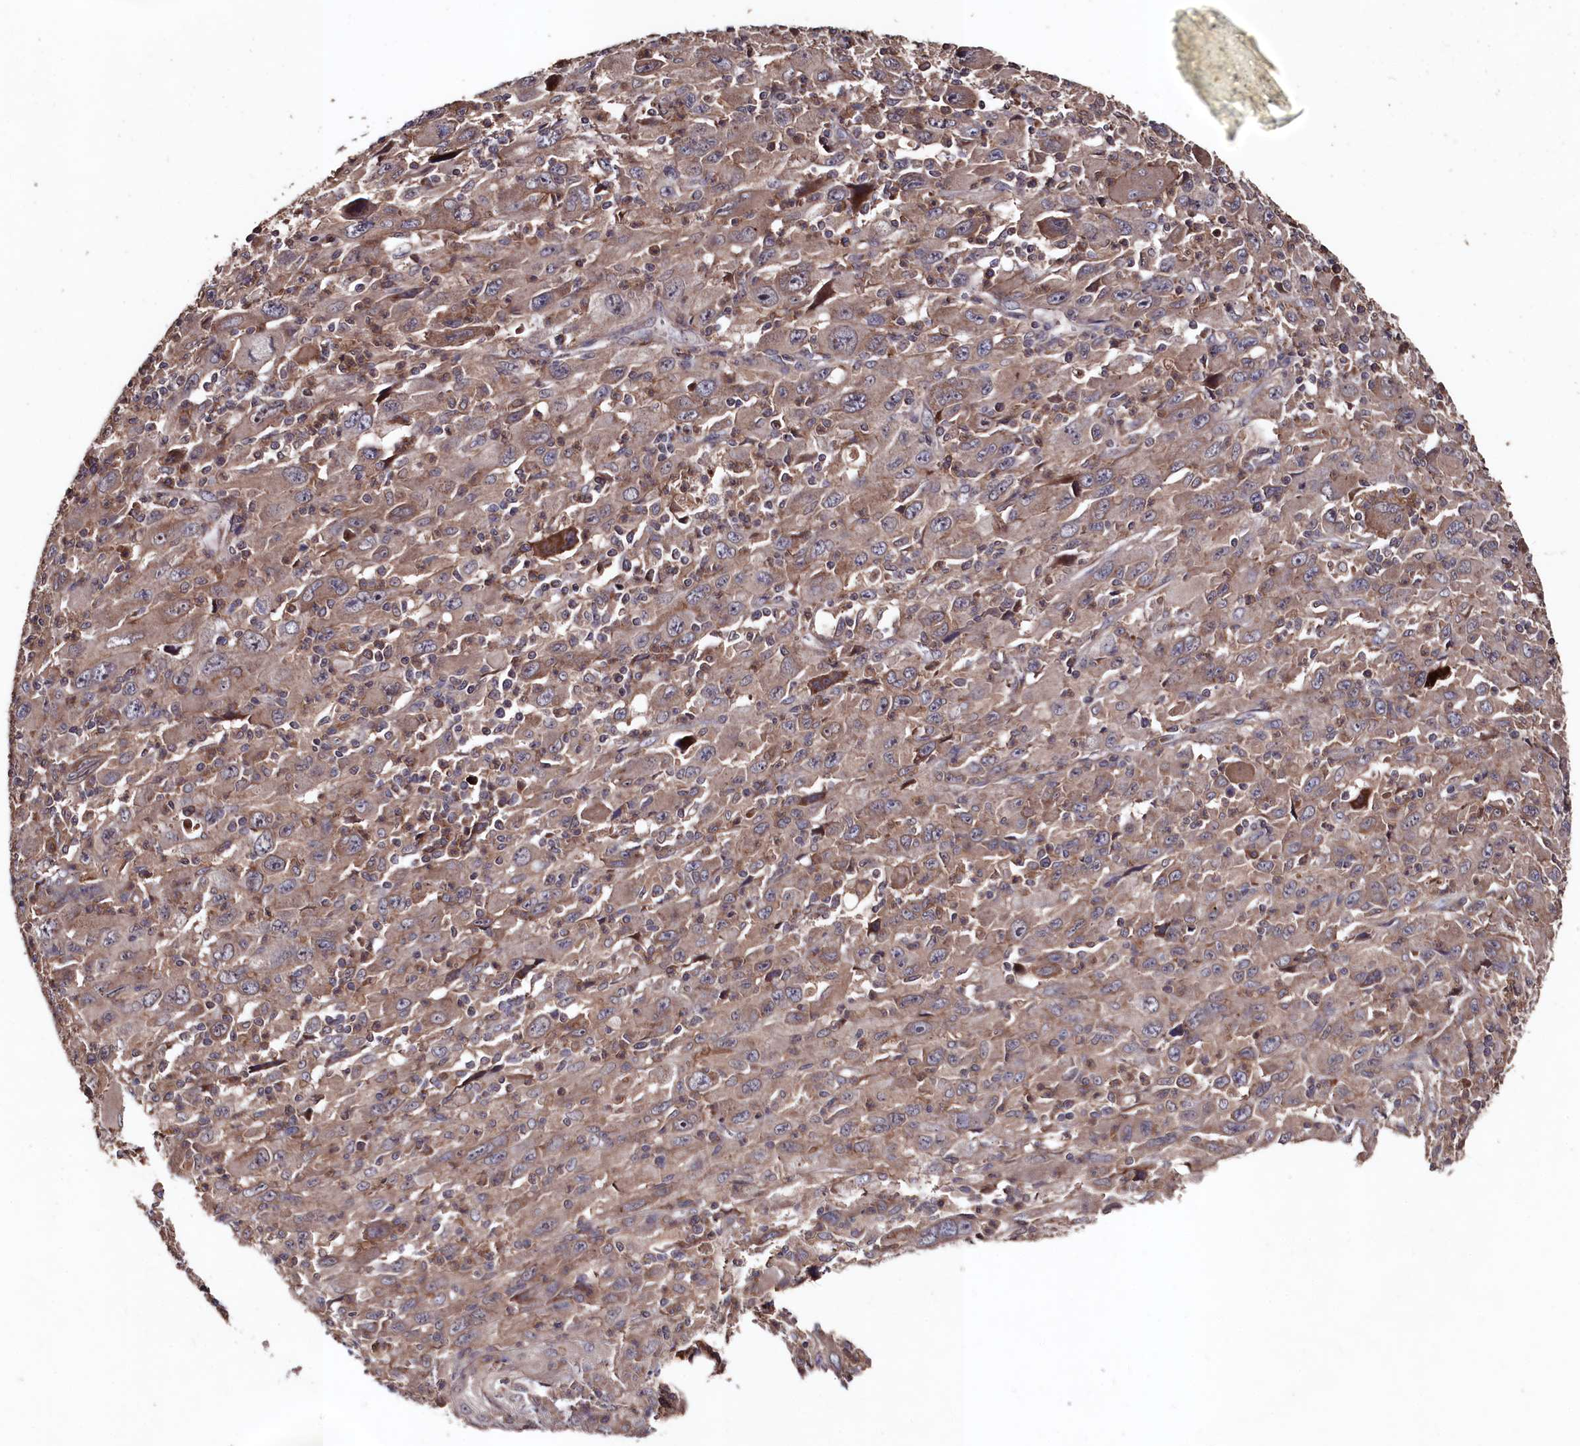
{"staining": {"intensity": "weak", "quantity": ">75%", "location": "cytoplasmic/membranous"}, "tissue": "melanoma", "cell_type": "Tumor cells", "image_type": "cancer", "snomed": [{"axis": "morphology", "description": "Malignant melanoma, Metastatic site"}, {"axis": "topography", "description": "Skin"}], "caption": "Immunohistochemistry (IHC) of malignant melanoma (metastatic site) shows low levels of weak cytoplasmic/membranous staining in approximately >75% of tumor cells. (IHC, brightfield microscopy, high magnification).", "gene": "MYO1H", "patient": {"sex": "female", "age": 56}}